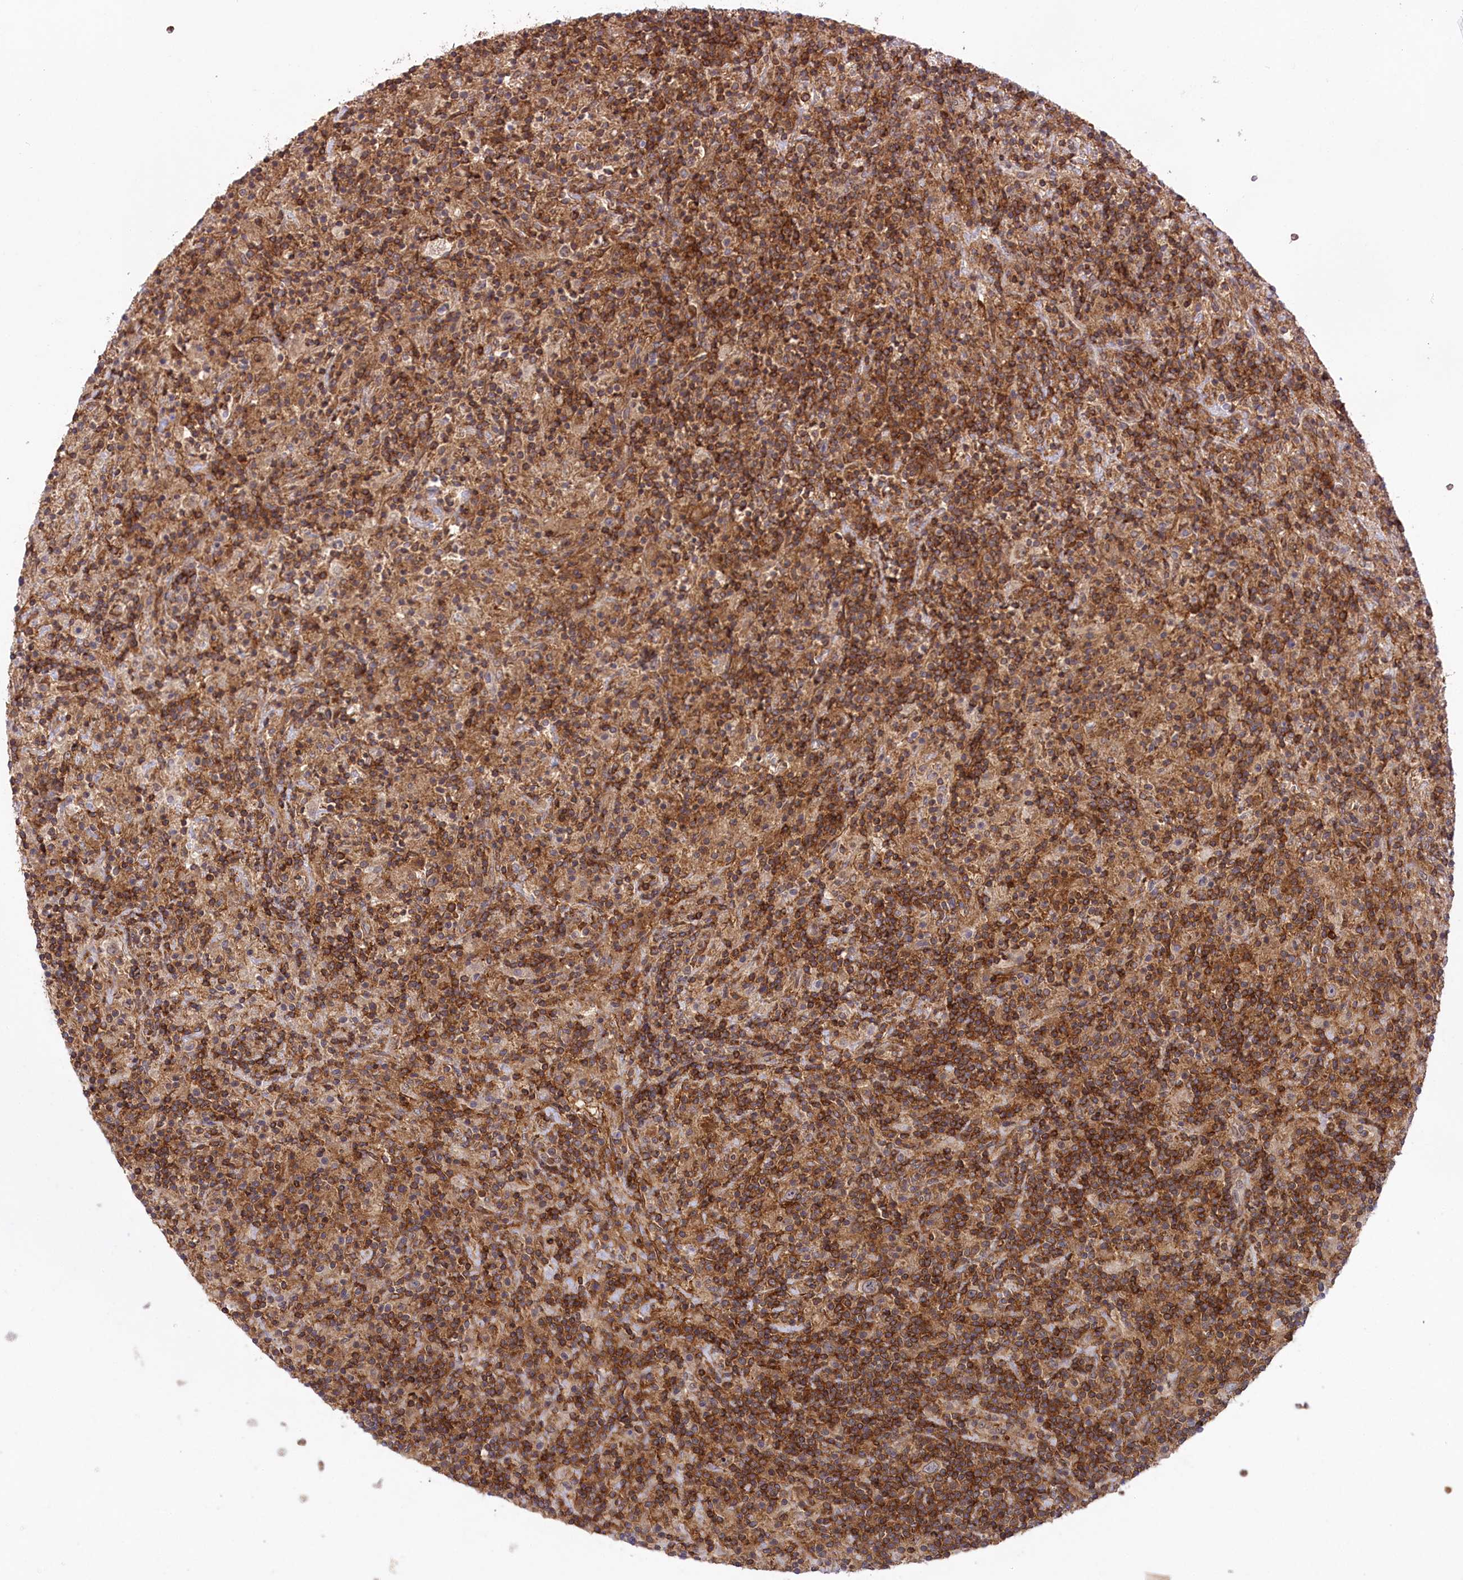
{"staining": {"intensity": "moderate", "quantity": "25%-75%", "location": "cytoplasmic/membranous"}, "tissue": "lymphoma", "cell_type": "Tumor cells", "image_type": "cancer", "snomed": [{"axis": "morphology", "description": "Hodgkin's disease, NOS"}, {"axis": "topography", "description": "Lymph node"}], "caption": "A histopathology image of lymphoma stained for a protein exhibits moderate cytoplasmic/membranous brown staining in tumor cells. (DAB (3,3'-diaminobenzidine) IHC with brightfield microscopy, high magnification).", "gene": "CCDC91", "patient": {"sex": "male", "age": 70}}